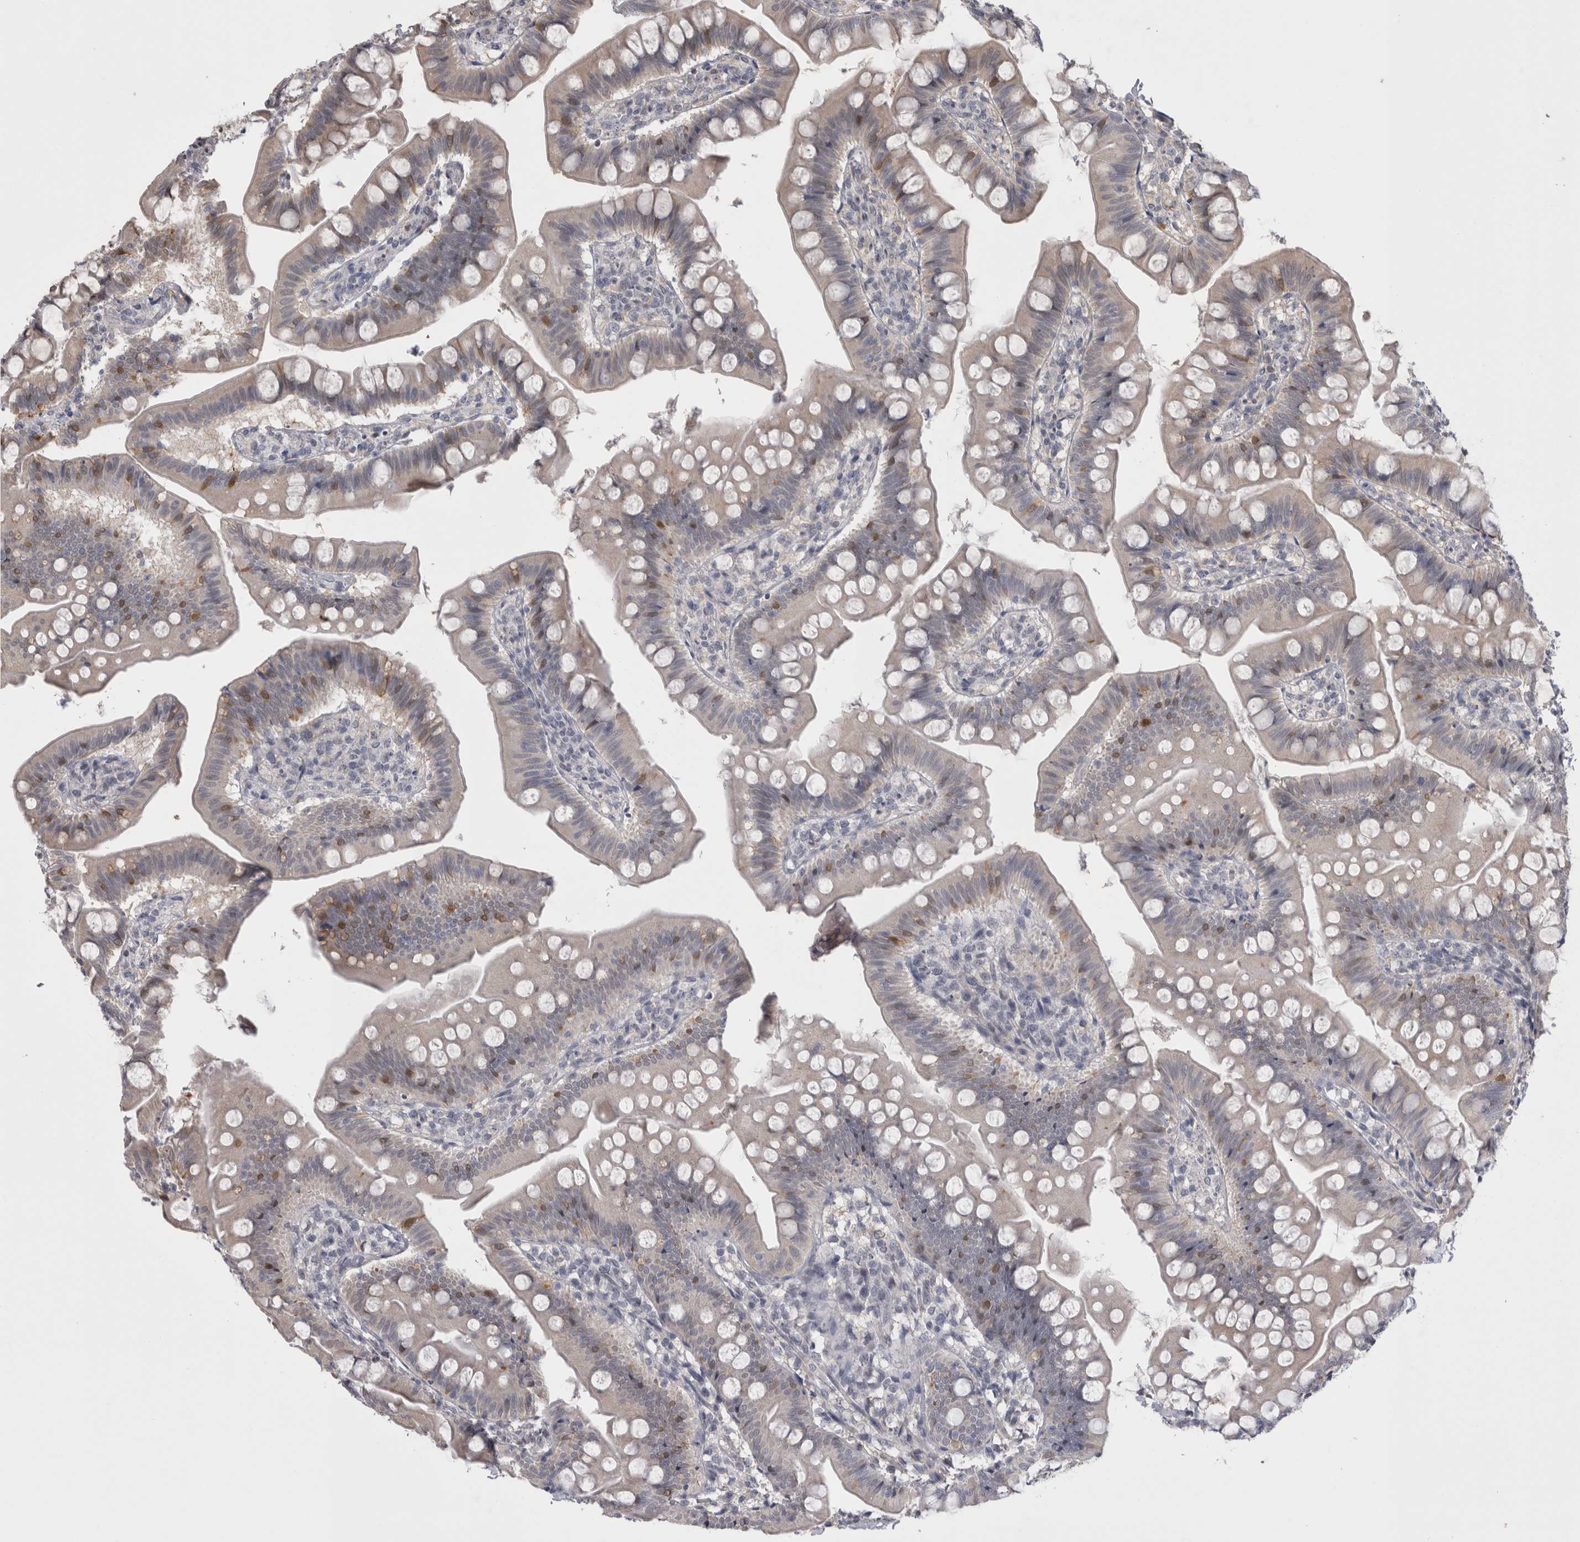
{"staining": {"intensity": "negative", "quantity": "none", "location": "none"}, "tissue": "small intestine", "cell_type": "Glandular cells", "image_type": "normal", "snomed": [{"axis": "morphology", "description": "Normal tissue, NOS"}, {"axis": "topography", "description": "Small intestine"}], "caption": "This image is of normal small intestine stained with IHC to label a protein in brown with the nuclei are counter-stained blue. There is no positivity in glandular cells.", "gene": "CHIC1", "patient": {"sex": "male", "age": 7}}